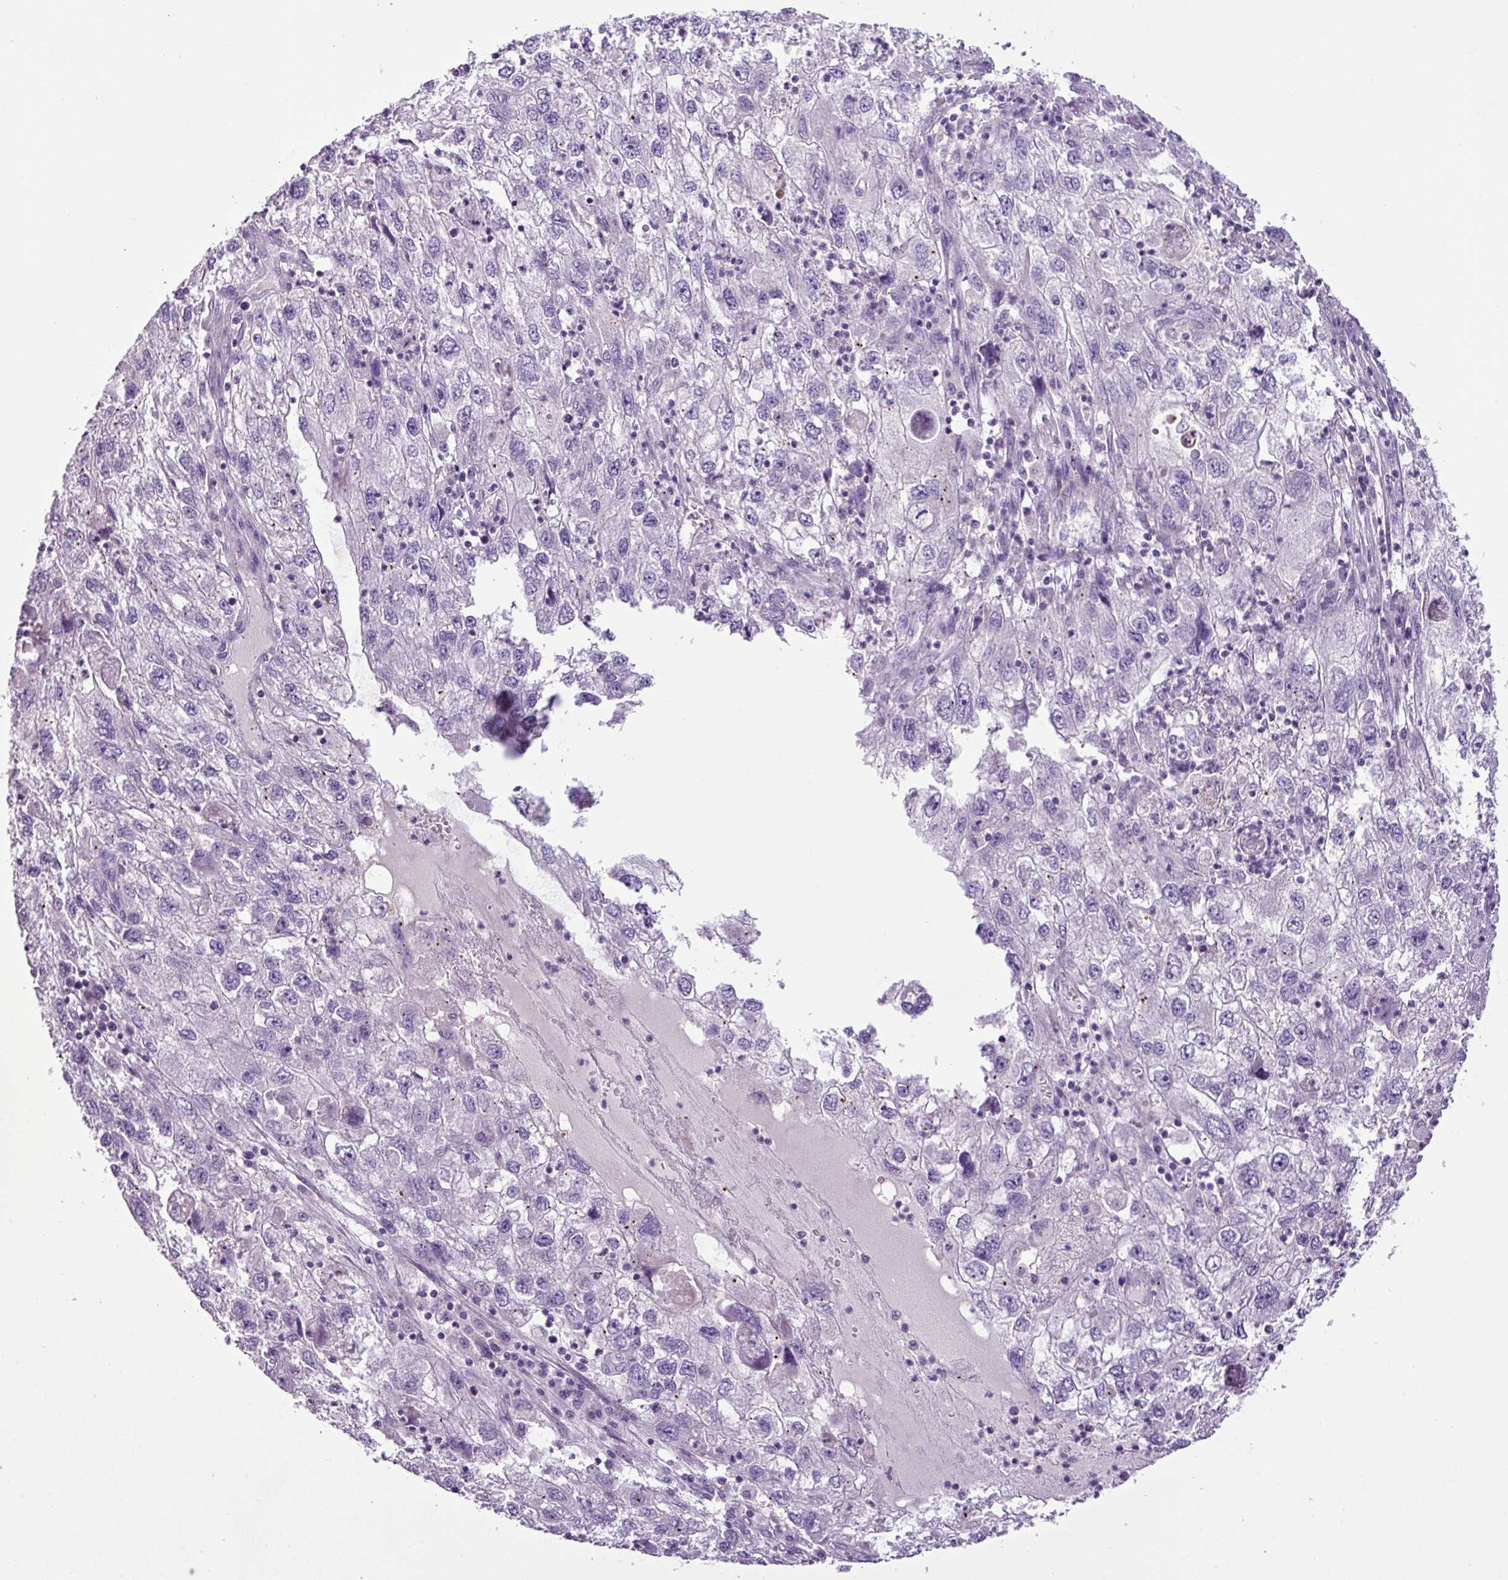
{"staining": {"intensity": "negative", "quantity": "none", "location": "none"}, "tissue": "endometrial cancer", "cell_type": "Tumor cells", "image_type": "cancer", "snomed": [{"axis": "morphology", "description": "Adenocarcinoma, NOS"}, {"axis": "topography", "description": "Endometrium"}], "caption": "Adenocarcinoma (endometrial) stained for a protein using immunohistochemistry (IHC) demonstrates no positivity tumor cells.", "gene": "DNAJB13", "patient": {"sex": "female", "age": 49}}